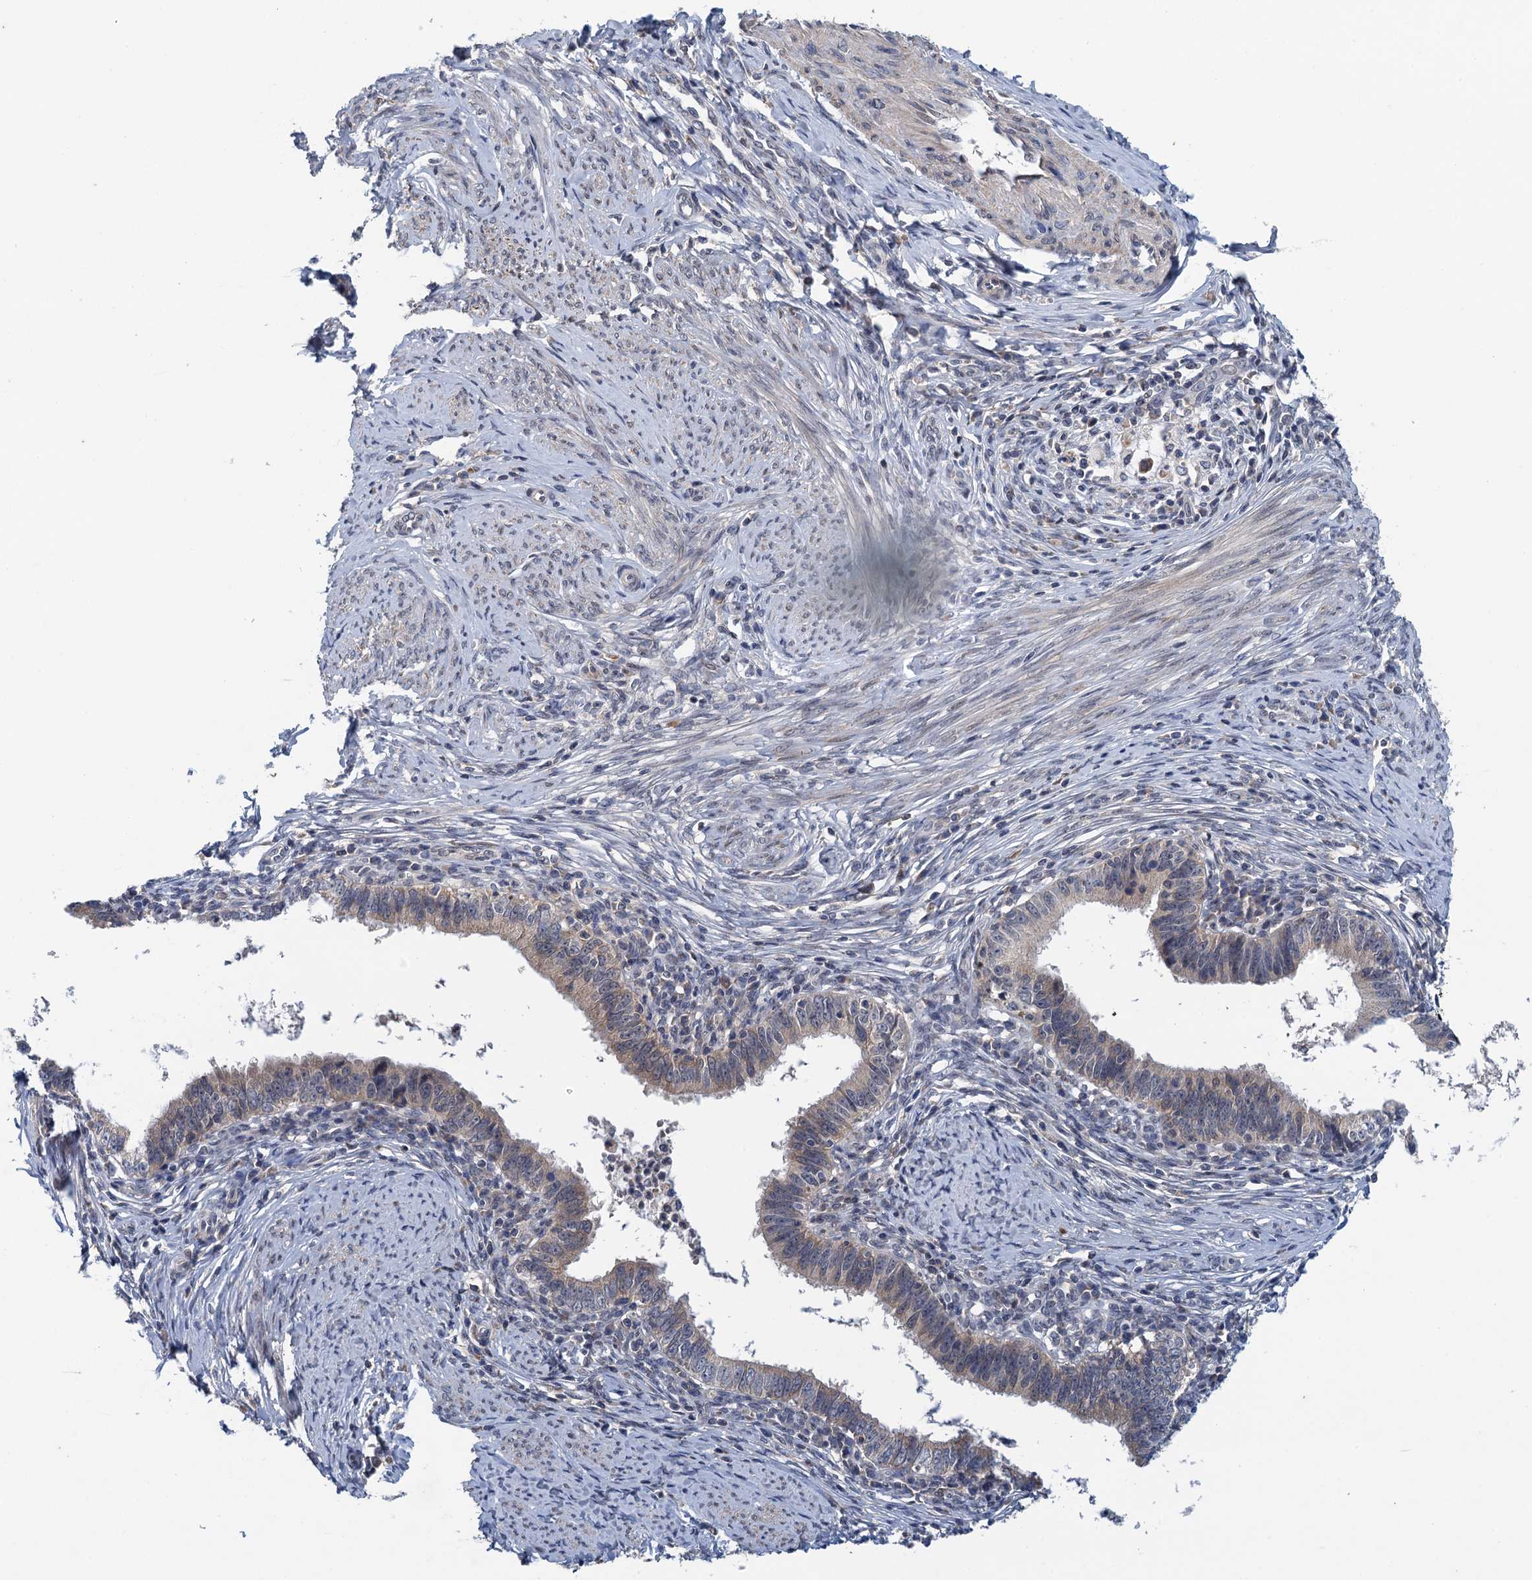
{"staining": {"intensity": "weak", "quantity": "<25%", "location": "cytoplasmic/membranous"}, "tissue": "cervical cancer", "cell_type": "Tumor cells", "image_type": "cancer", "snomed": [{"axis": "morphology", "description": "Adenocarcinoma, NOS"}, {"axis": "topography", "description": "Cervix"}], "caption": "Tumor cells are negative for protein expression in human cervical cancer.", "gene": "MDM1", "patient": {"sex": "female", "age": 36}}